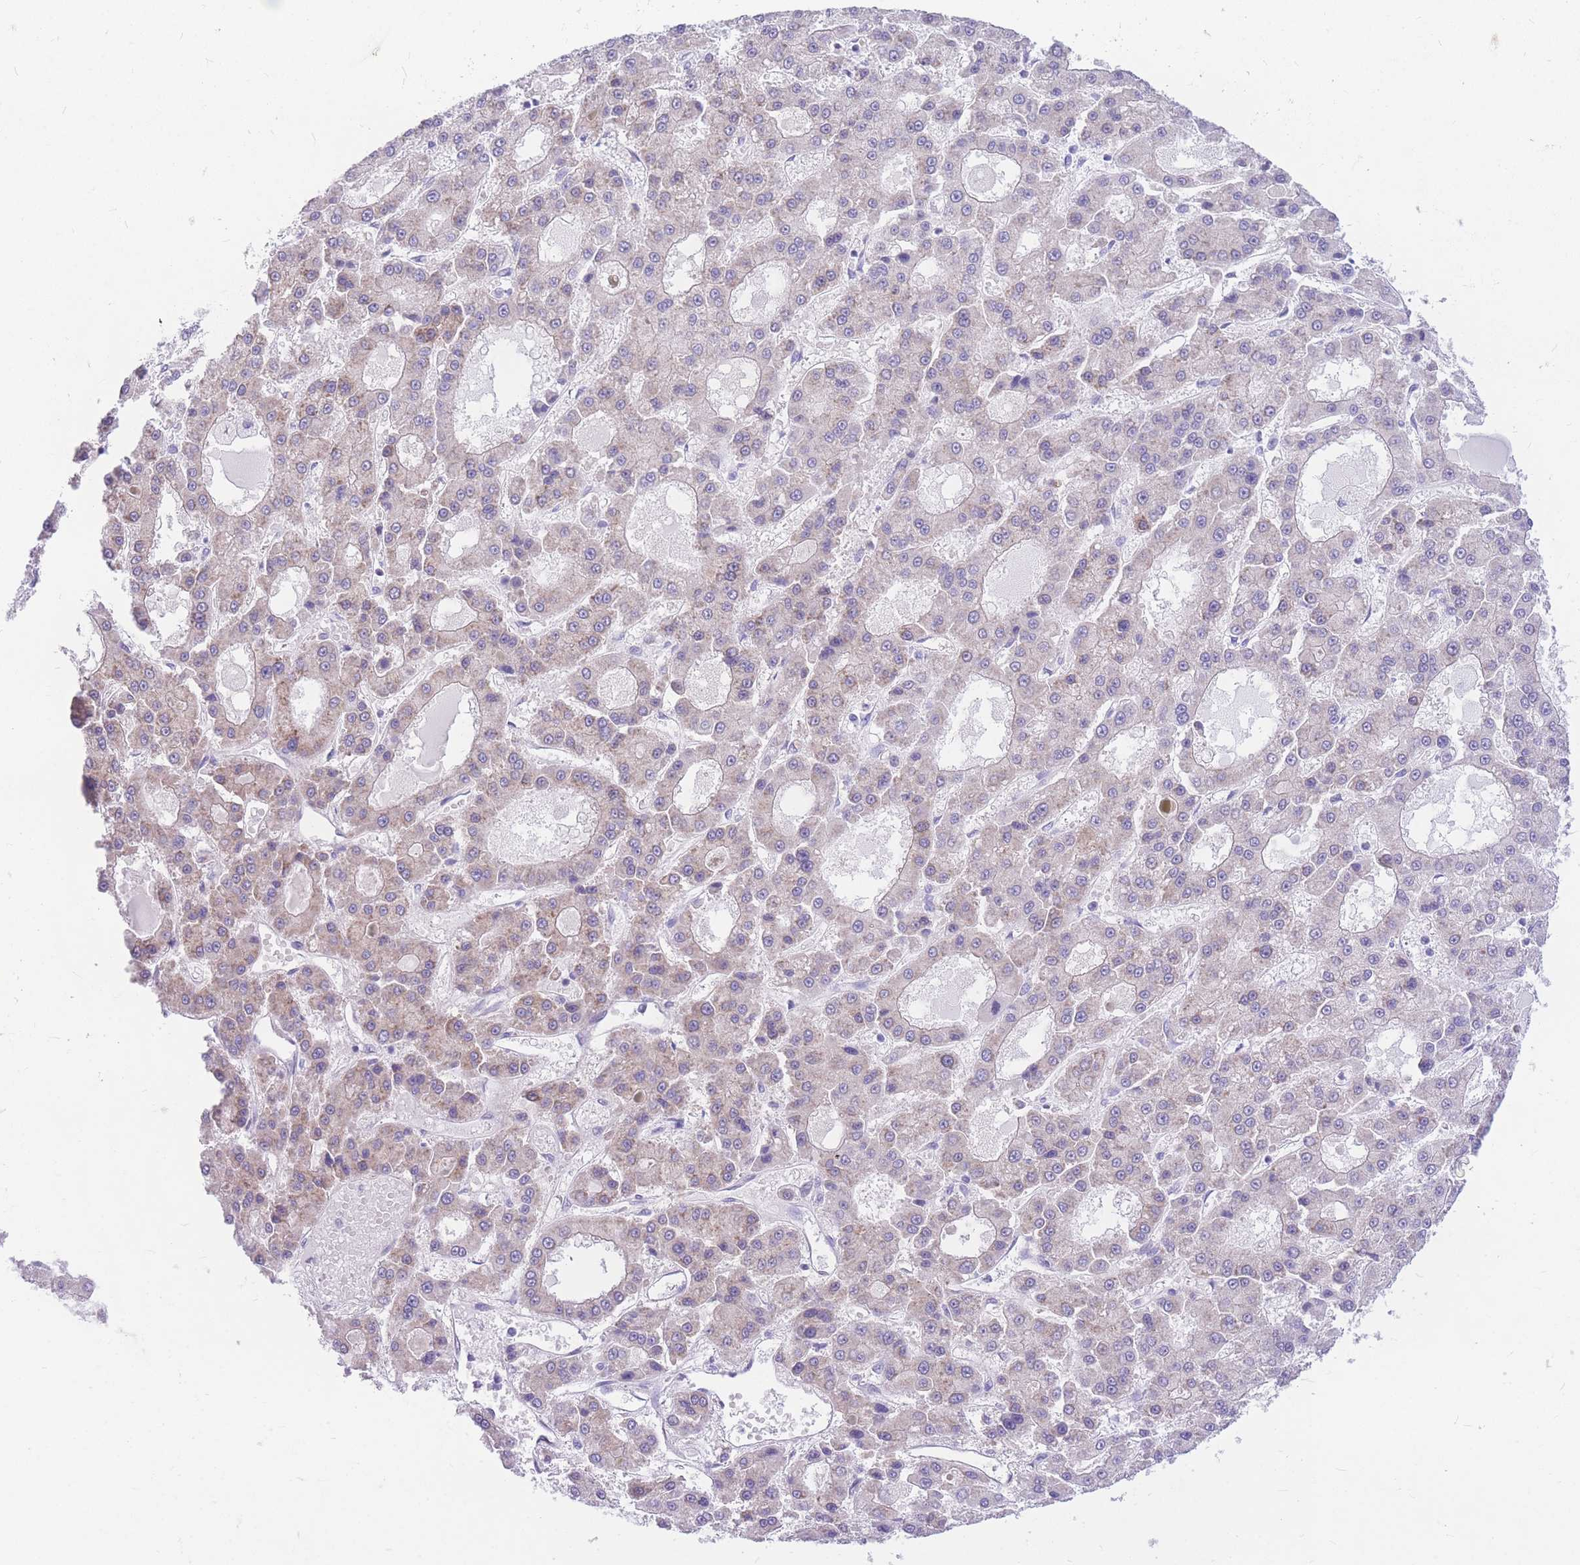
{"staining": {"intensity": "weak", "quantity": "<25%", "location": "cytoplasmic/membranous"}, "tissue": "liver cancer", "cell_type": "Tumor cells", "image_type": "cancer", "snomed": [{"axis": "morphology", "description": "Carcinoma, Hepatocellular, NOS"}, {"axis": "topography", "description": "Liver"}], "caption": "Photomicrograph shows no significant protein positivity in tumor cells of liver hepatocellular carcinoma.", "gene": "ZNF311", "patient": {"sex": "male", "age": 70}}